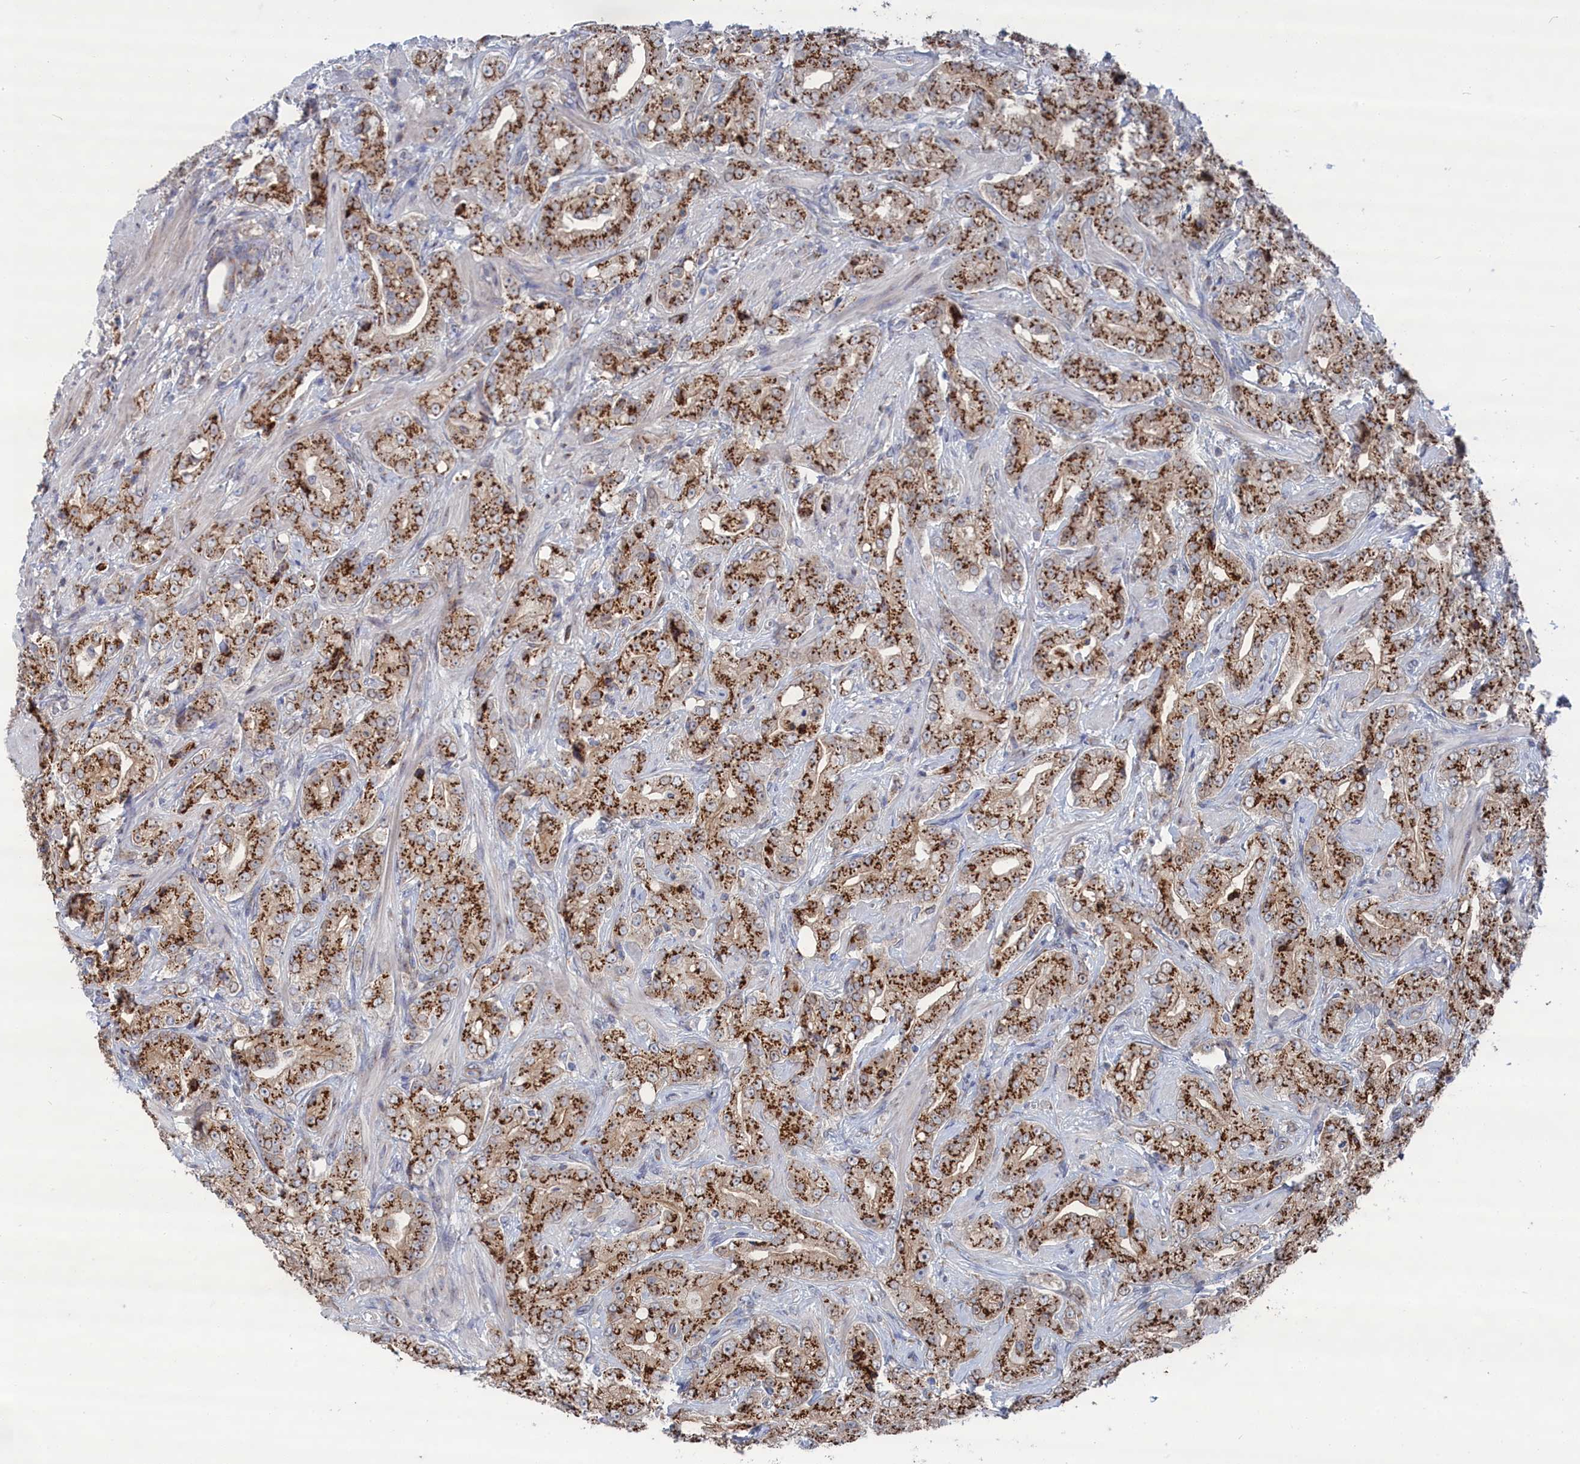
{"staining": {"intensity": "moderate", "quantity": ">75%", "location": "cytoplasmic/membranous"}, "tissue": "prostate cancer", "cell_type": "Tumor cells", "image_type": "cancer", "snomed": [{"axis": "morphology", "description": "Adenocarcinoma, Low grade"}, {"axis": "topography", "description": "Prostate"}], "caption": "Approximately >75% of tumor cells in prostate cancer (low-grade adenocarcinoma) demonstrate moderate cytoplasmic/membranous protein expression as visualized by brown immunohistochemical staining.", "gene": "IRX1", "patient": {"sex": "male", "age": 67}}